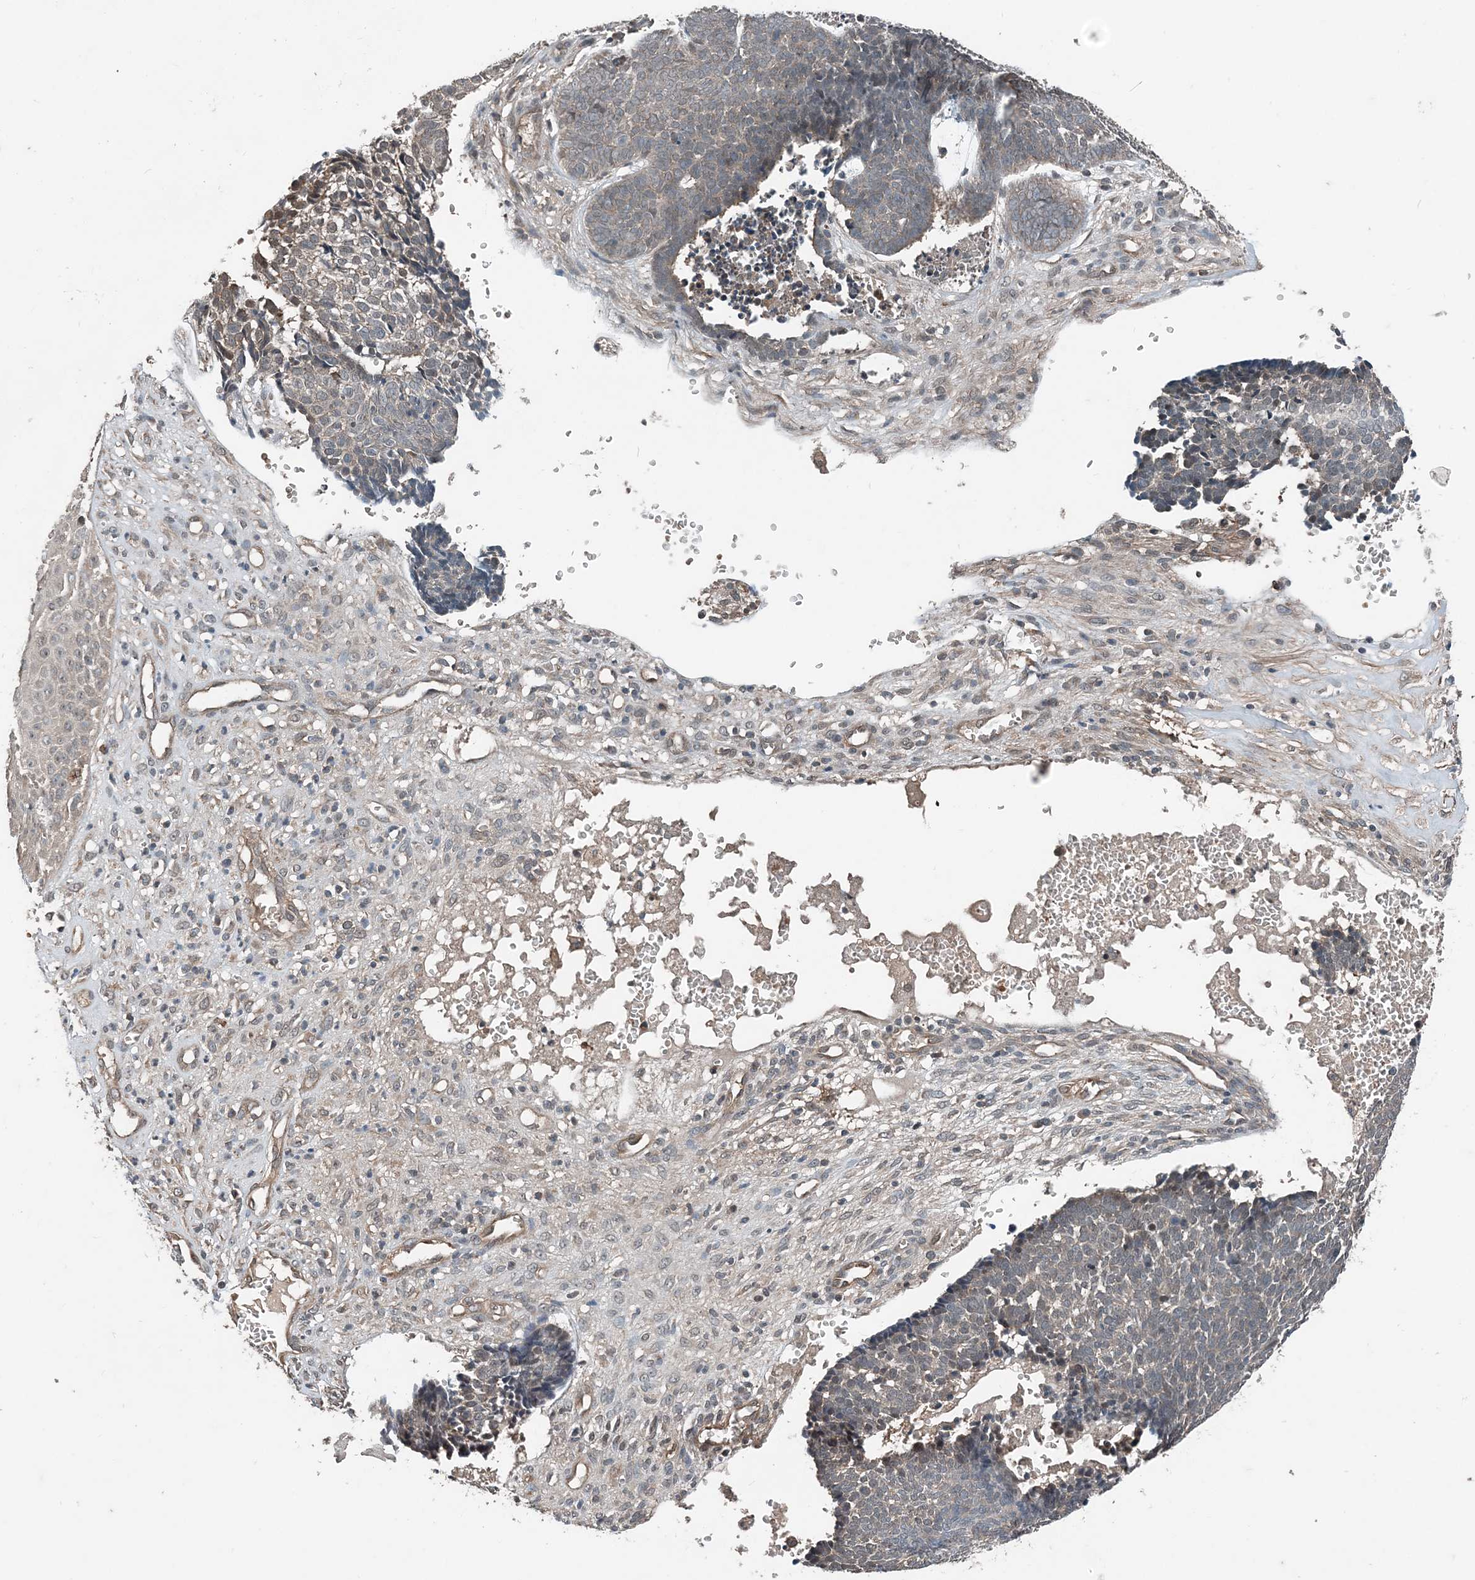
{"staining": {"intensity": "weak", "quantity": "<25%", "location": "cytoplasmic/membranous"}, "tissue": "skin cancer", "cell_type": "Tumor cells", "image_type": "cancer", "snomed": [{"axis": "morphology", "description": "Basal cell carcinoma"}, {"axis": "topography", "description": "Skin"}], "caption": "Photomicrograph shows no protein expression in tumor cells of skin cancer tissue.", "gene": "SMPD3", "patient": {"sex": "male", "age": 84}}